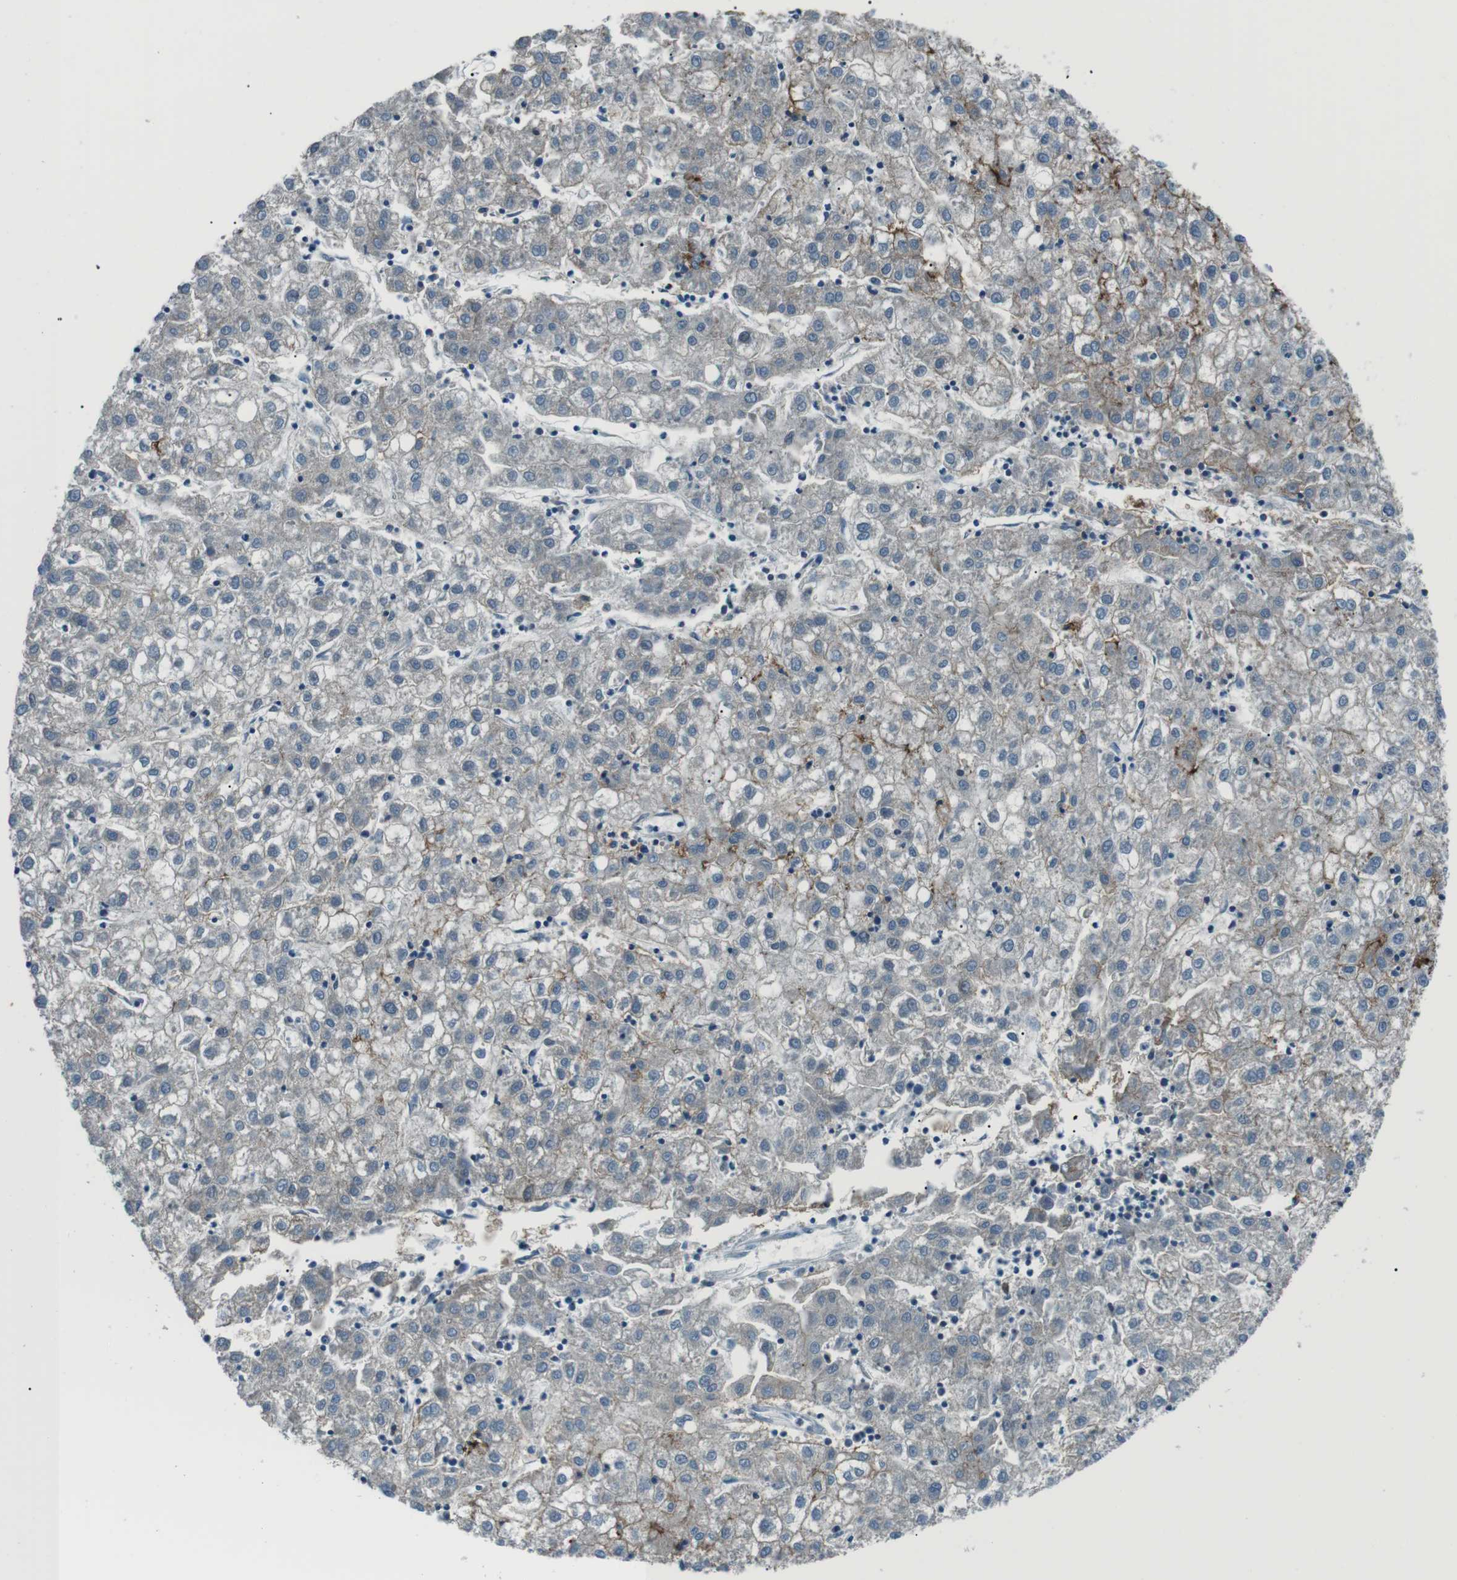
{"staining": {"intensity": "moderate", "quantity": "<25%", "location": "cytoplasmic/membranous"}, "tissue": "liver cancer", "cell_type": "Tumor cells", "image_type": "cancer", "snomed": [{"axis": "morphology", "description": "Carcinoma, Hepatocellular, NOS"}, {"axis": "topography", "description": "Liver"}], "caption": "Human hepatocellular carcinoma (liver) stained for a protein (brown) reveals moderate cytoplasmic/membranous positive staining in approximately <25% of tumor cells.", "gene": "ST6GAL1", "patient": {"sex": "male", "age": 72}}